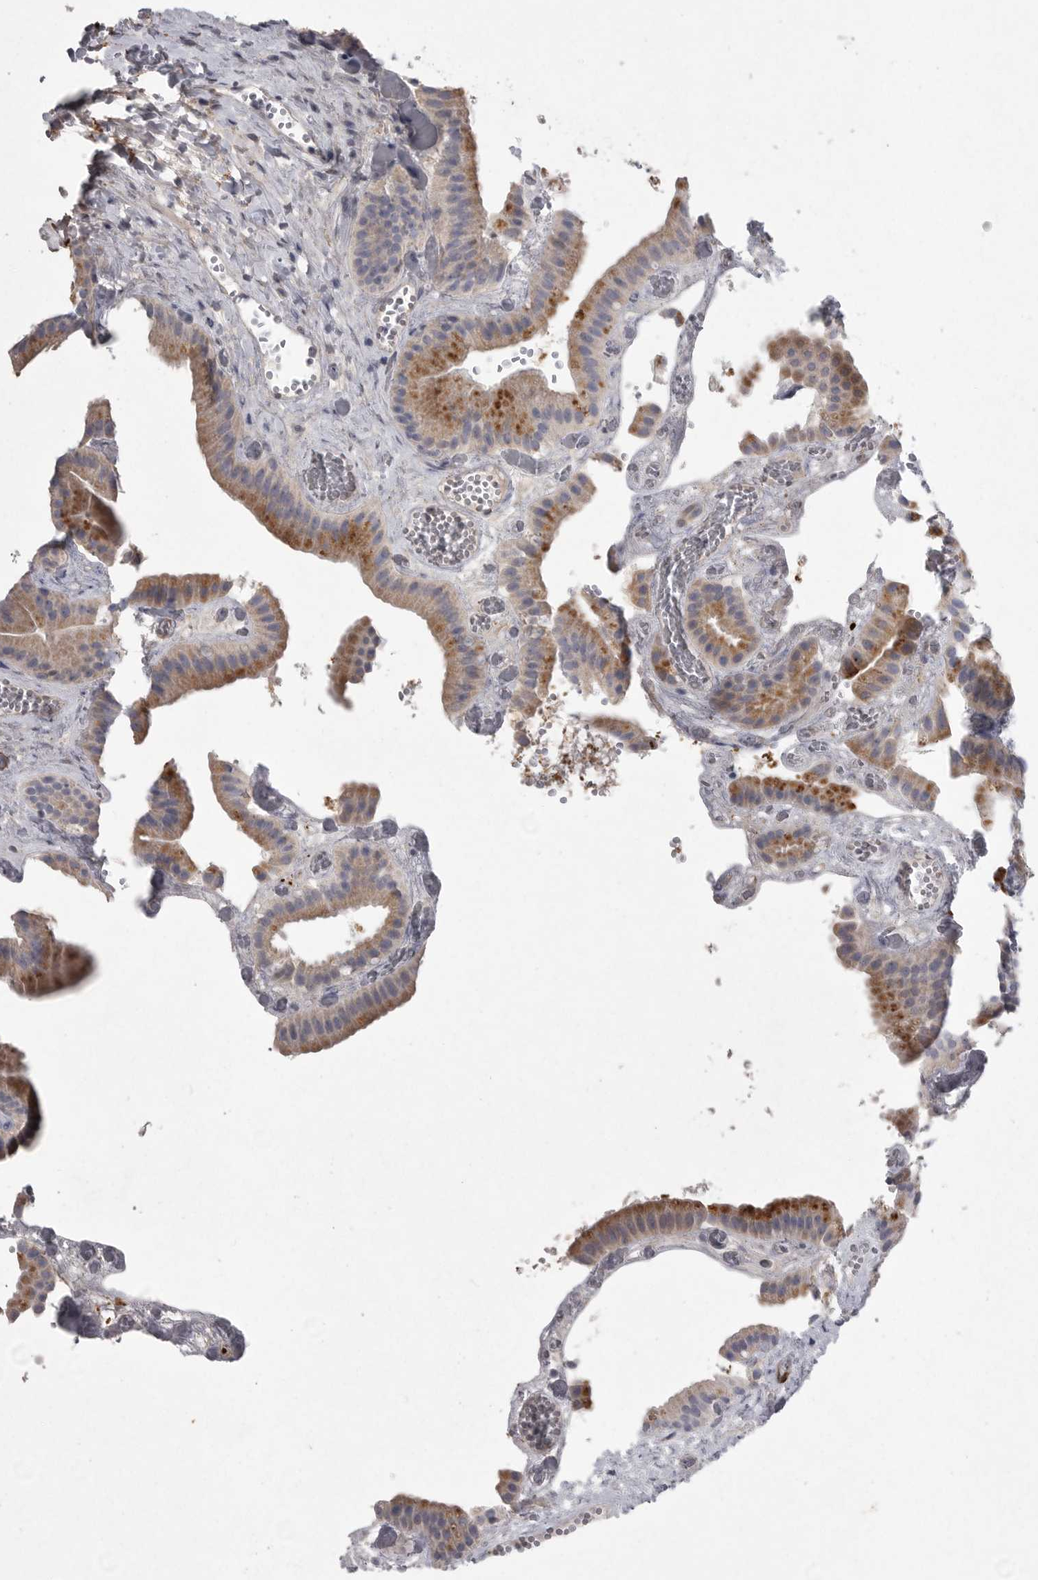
{"staining": {"intensity": "moderate", "quantity": "25%-75%", "location": "cytoplasmic/membranous"}, "tissue": "gallbladder", "cell_type": "Glandular cells", "image_type": "normal", "snomed": [{"axis": "morphology", "description": "Normal tissue, NOS"}, {"axis": "topography", "description": "Gallbladder"}], "caption": "Moderate cytoplasmic/membranous protein staining is present in approximately 25%-75% of glandular cells in gallbladder. (Stains: DAB in brown, nuclei in blue, Microscopy: brightfield microscopy at high magnification).", "gene": "CRP", "patient": {"sex": "female", "age": 64}}